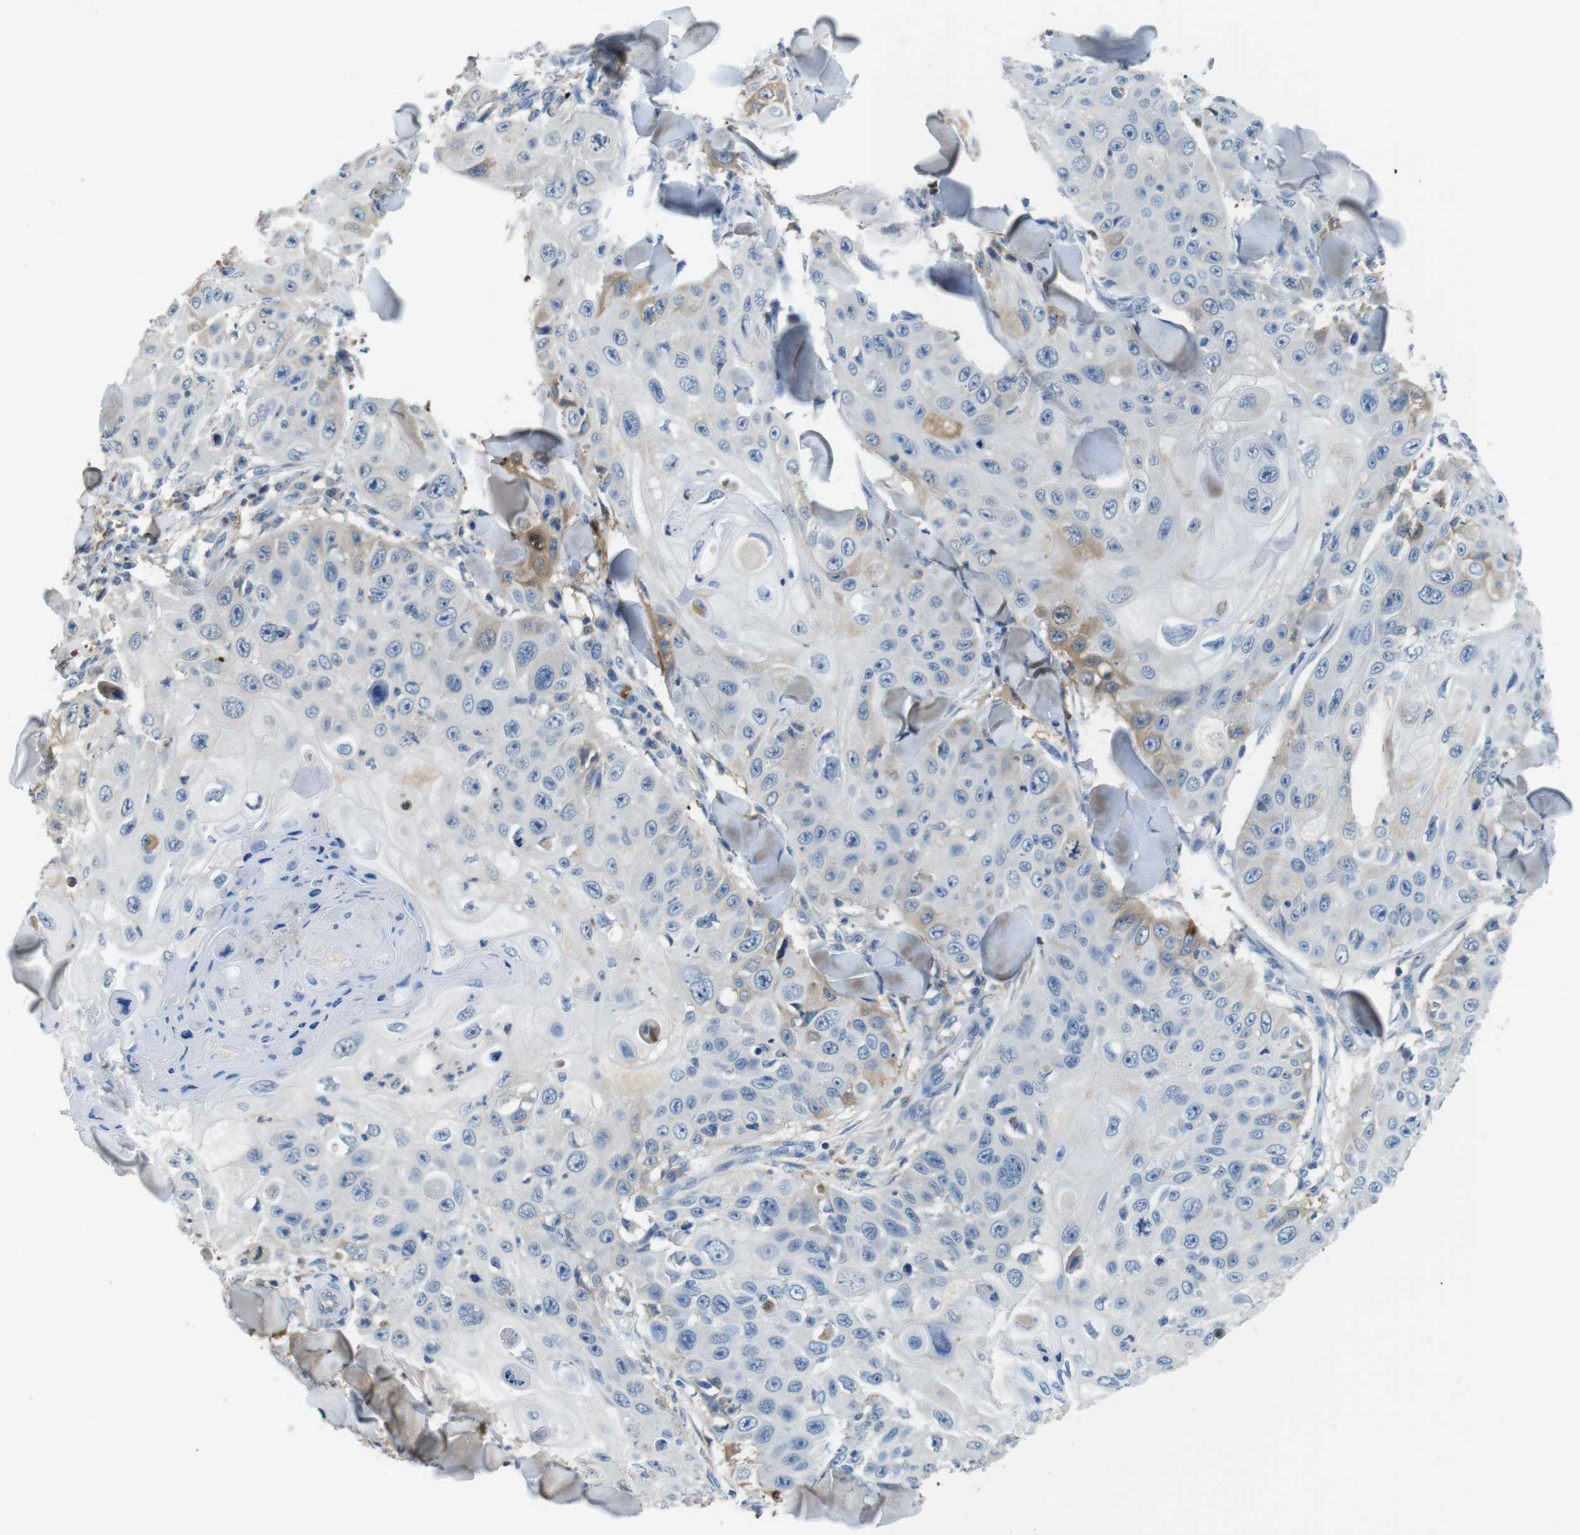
{"staining": {"intensity": "weak", "quantity": "<25%", "location": "cytoplasmic/membranous"}, "tissue": "skin cancer", "cell_type": "Tumor cells", "image_type": "cancer", "snomed": [{"axis": "morphology", "description": "Squamous cell carcinoma, NOS"}, {"axis": "topography", "description": "Skin"}], "caption": "IHC photomicrograph of neoplastic tissue: skin cancer stained with DAB (3,3'-diaminobenzidine) shows no significant protein staining in tumor cells.", "gene": "TMPRSS15", "patient": {"sex": "male", "age": 86}}